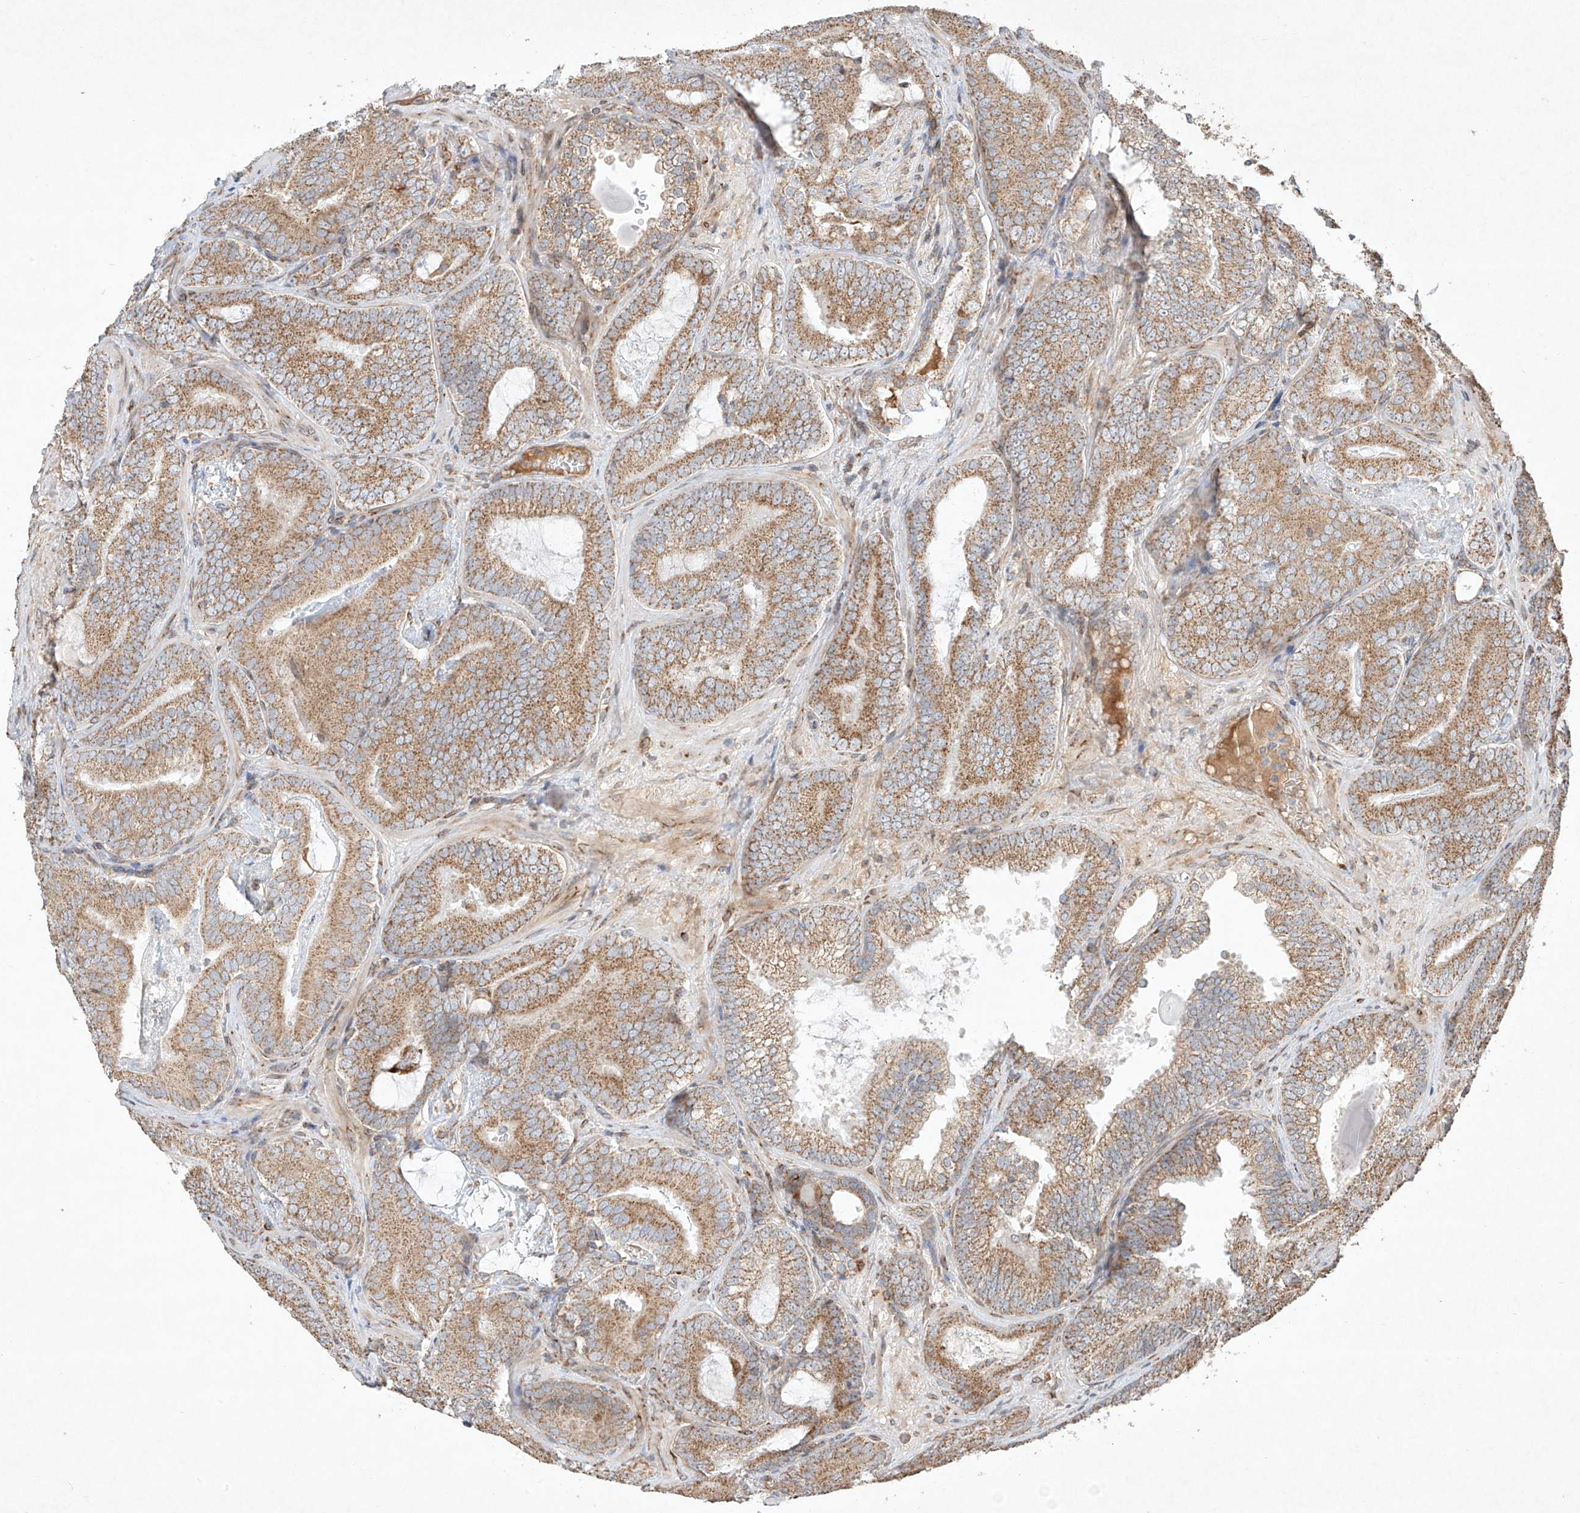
{"staining": {"intensity": "moderate", "quantity": ">75%", "location": "cytoplasmic/membranous"}, "tissue": "prostate cancer", "cell_type": "Tumor cells", "image_type": "cancer", "snomed": [{"axis": "morphology", "description": "Adenocarcinoma, High grade"}, {"axis": "topography", "description": "Prostate"}], "caption": "Tumor cells display medium levels of moderate cytoplasmic/membranous staining in about >75% of cells in prostate adenocarcinoma (high-grade).", "gene": "SEMA3B", "patient": {"sex": "male", "age": 66}}